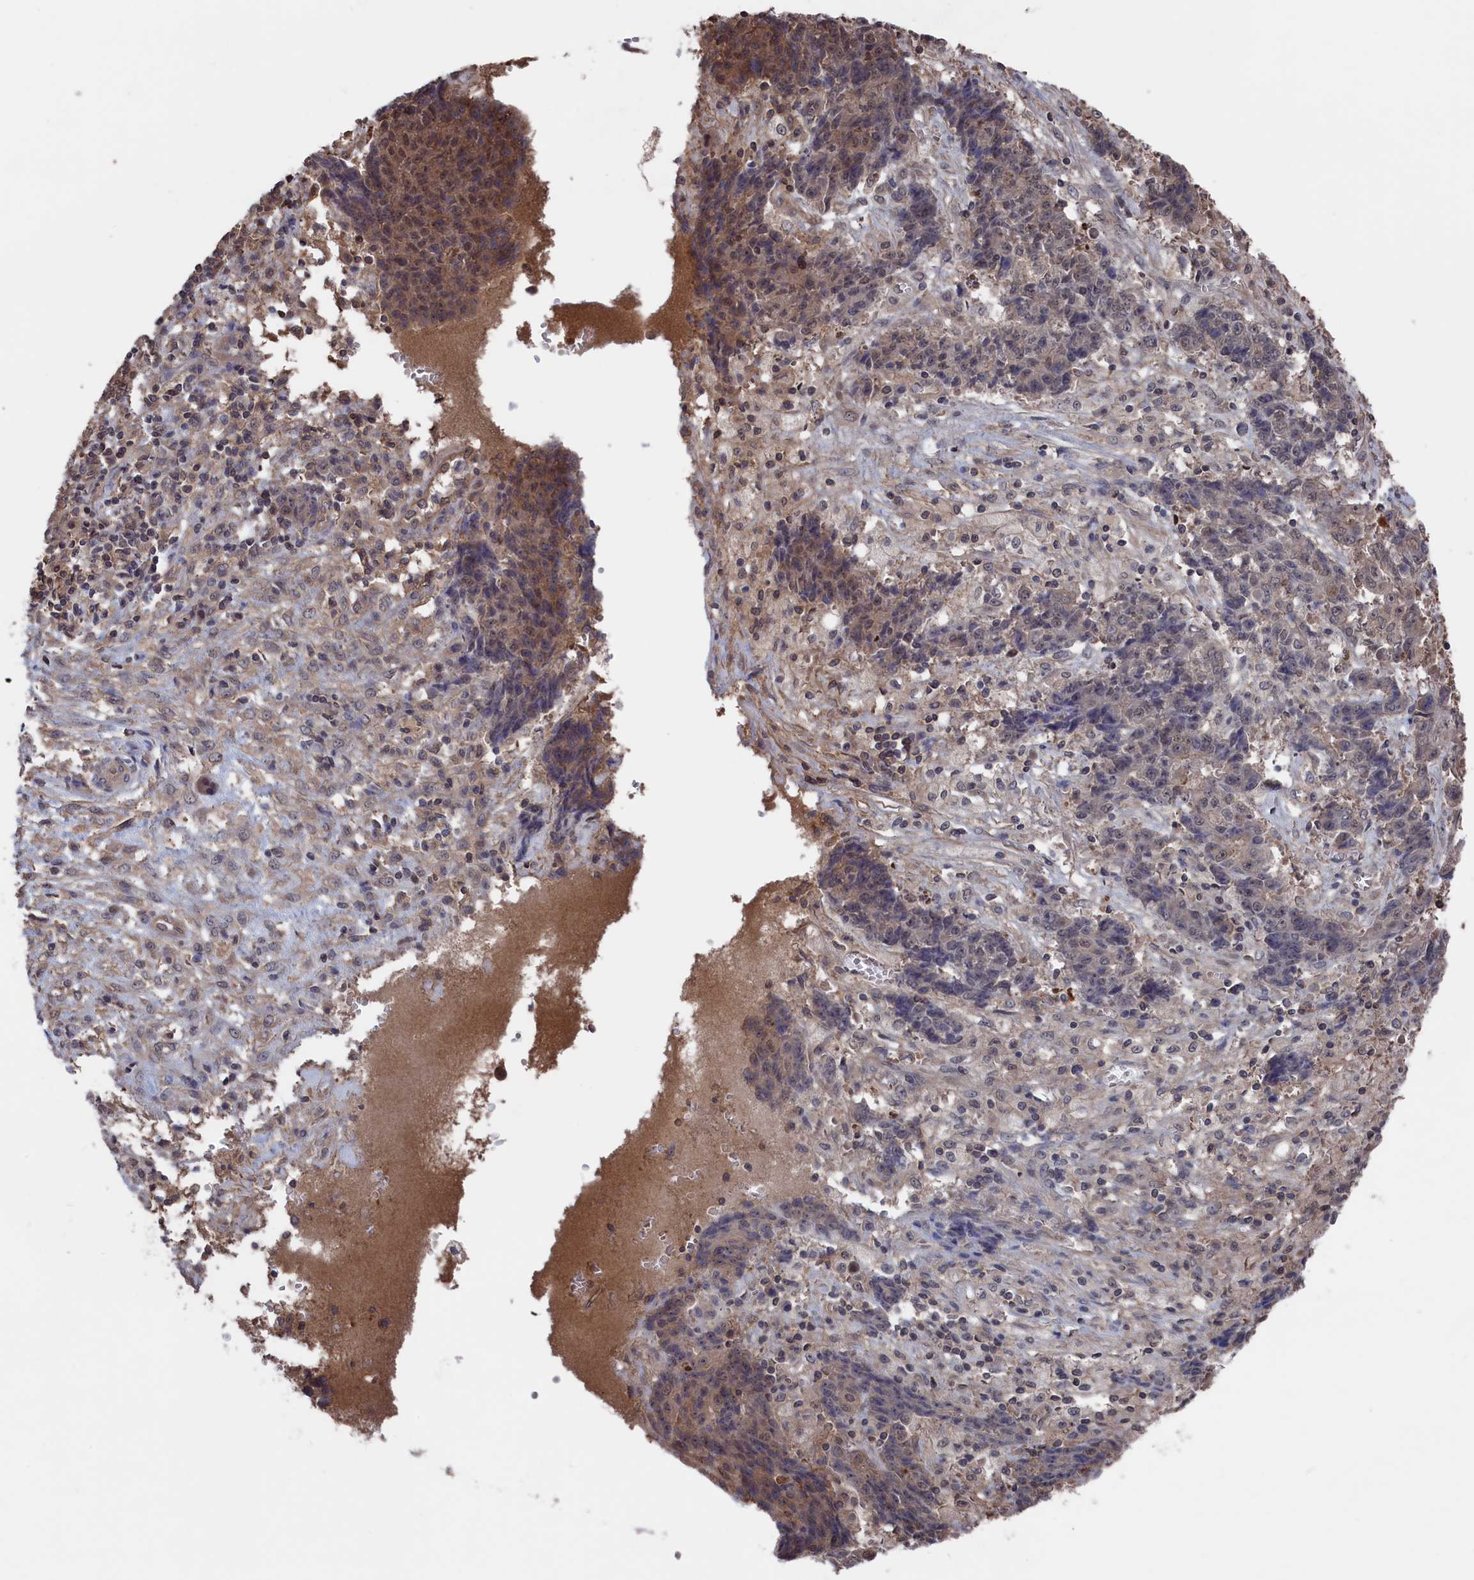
{"staining": {"intensity": "moderate", "quantity": "<25%", "location": "nuclear"}, "tissue": "ovarian cancer", "cell_type": "Tumor cells", "image_type": "cancer", "snomed": [{"axis": "morphology", "description": "Carcinoma, endometroid"}, {"axis": "topography", "description": "Ovary"}], "caption": "A micrograph of human ovarian cancer stained for a protein shows moderate nuclear brown staining in tumor cells. (Brightfield microscopy of DAB IHC at high magnification).", "gene": "NUTF2", "patient": {"sex": "female", "age": 42}}